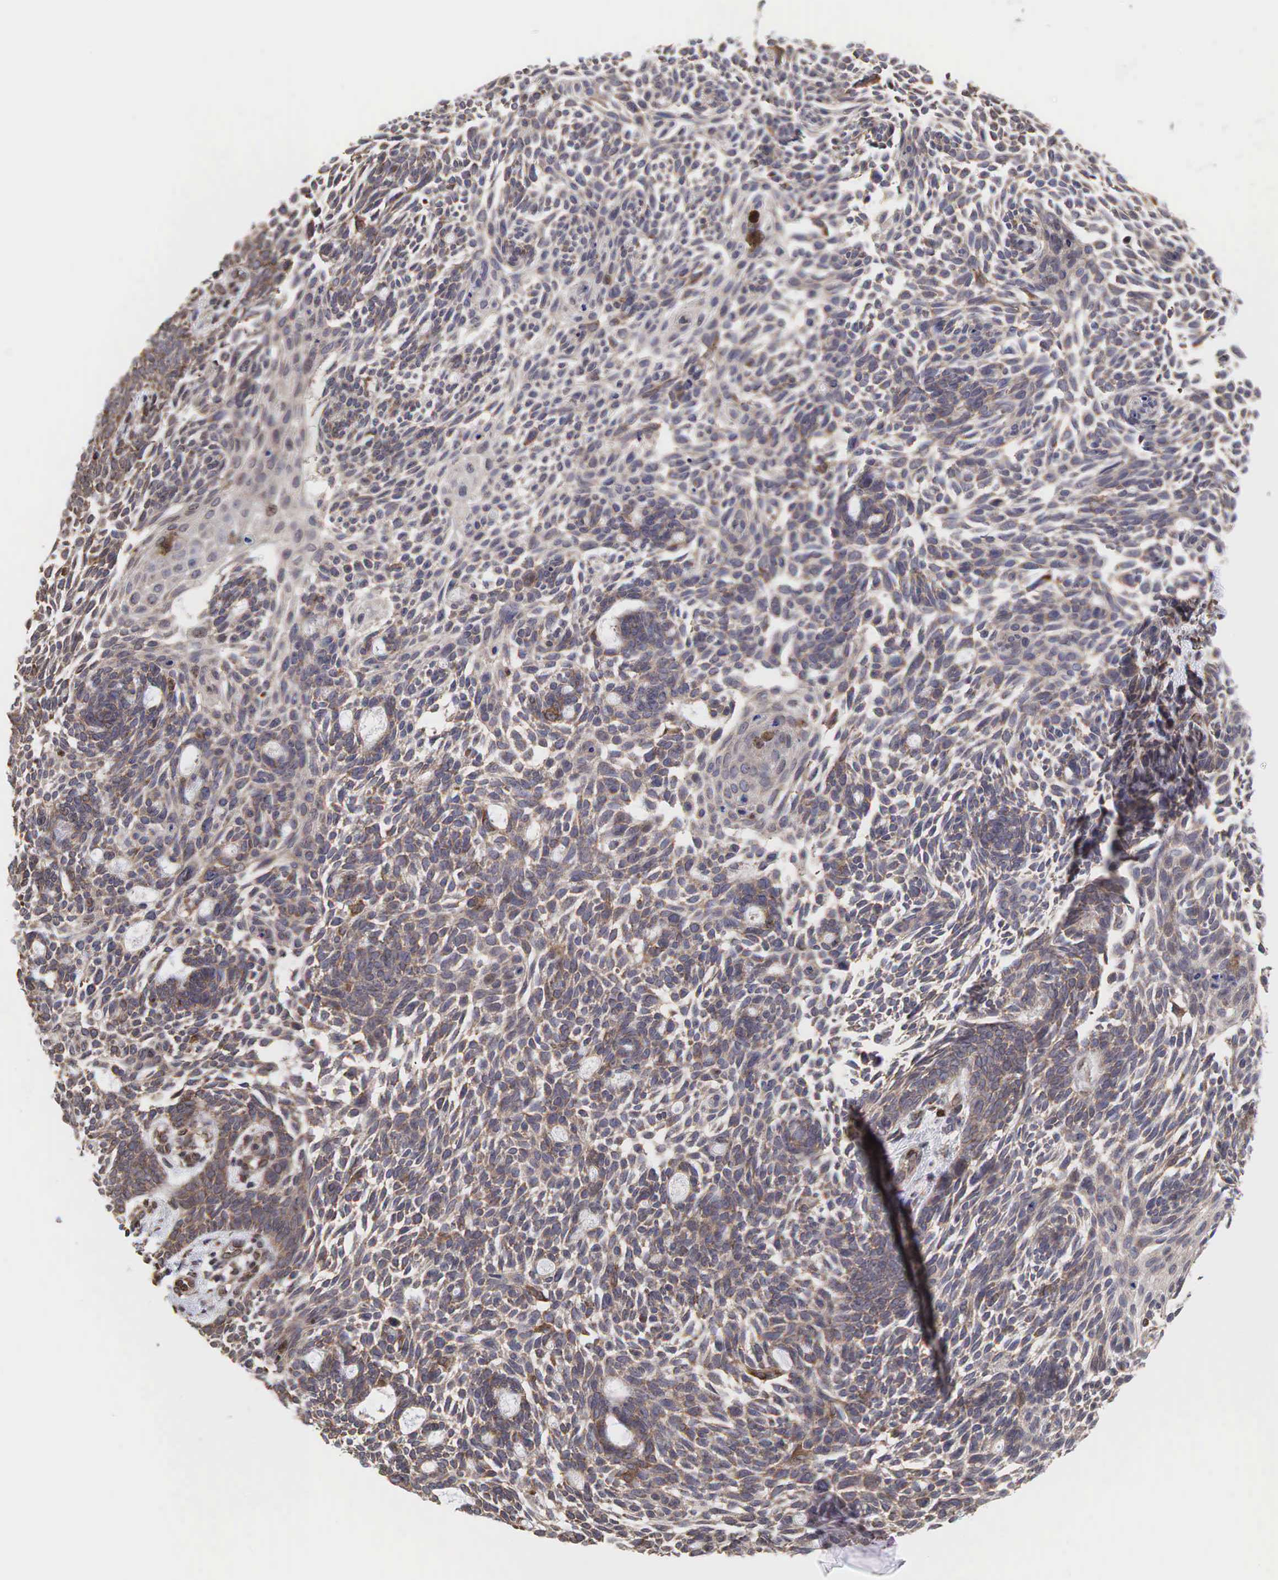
{"staining": {"intensity": "weak", "quantity": "<25%", "location": "cytoplasmic/membranous"}, "tissue": "skin cancer", "cell_type": "Tumor cells", "image_type": "cancer", "snomed": [{"axis": "morphology", "description": "Basal cell carcinoma"}, {"axis": "topography", "description": "Skin"}], "caption": "Tumor cells show no significant expression in basal cell carcinoma (skin).", "gene": "PABPC5", "patient": {"sex": "male", "age": 58}}